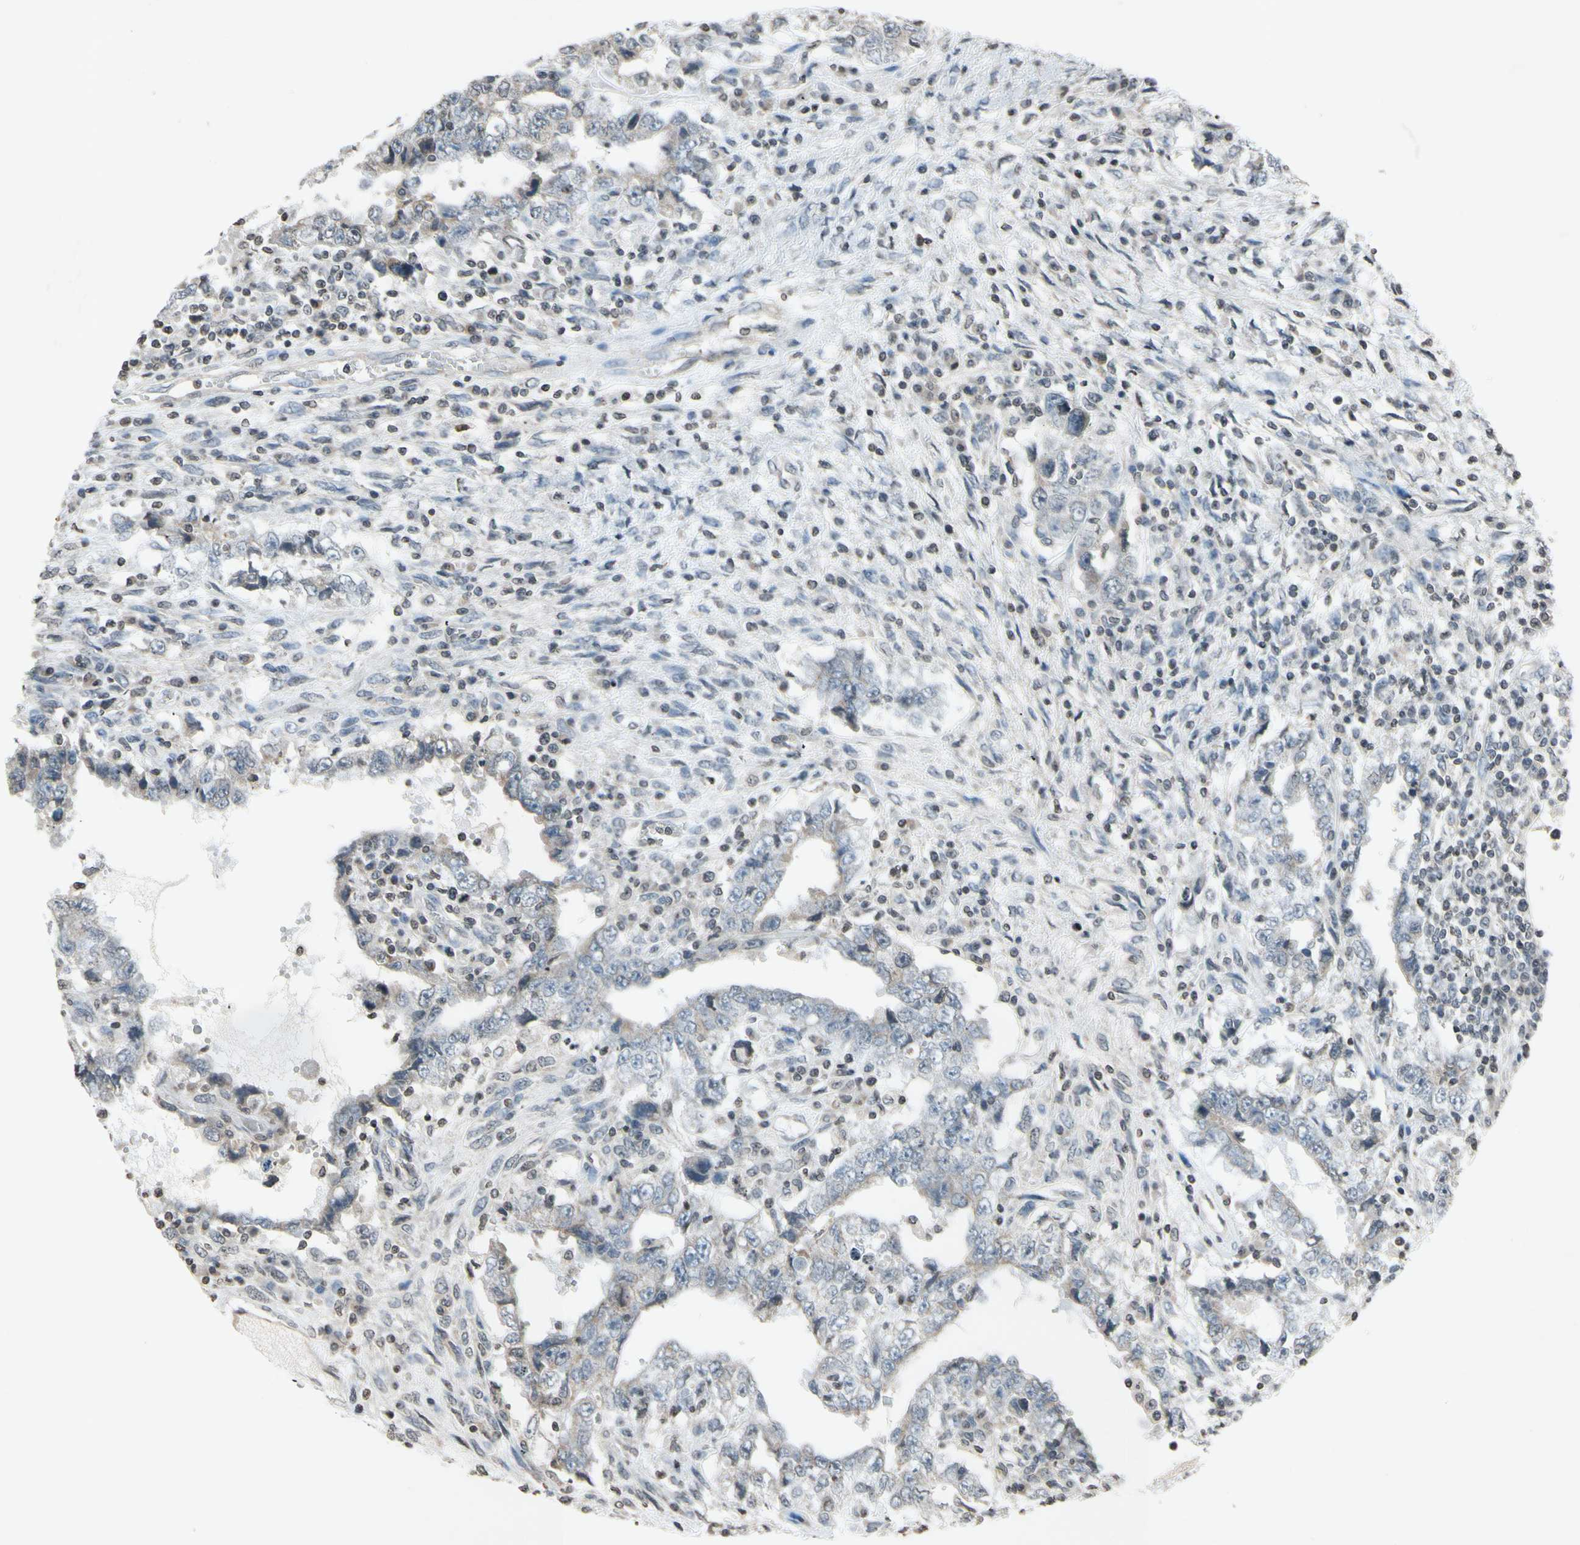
{"staining": {"intensity": "weak", "quantity": "25%-75%", "location": "cytoplasmic/membranous"}, "tissue": "testis cancer", "cell_type": "Tumor cells", "image_type": "cancer", "snomed": [{"axis": "morphology", "description": "Carcinoma, Embryonal, NOS"}, {"axis": "topography", "description": "Testis"}], "caption": "Protein analysis of testis cancer tissue demonstrates weak cytoplasmic/membranous expression in approximately 25%-75% of tumor cells.", "gene": "CLDN11", "patient": {"sex": "male", "age": 26}}